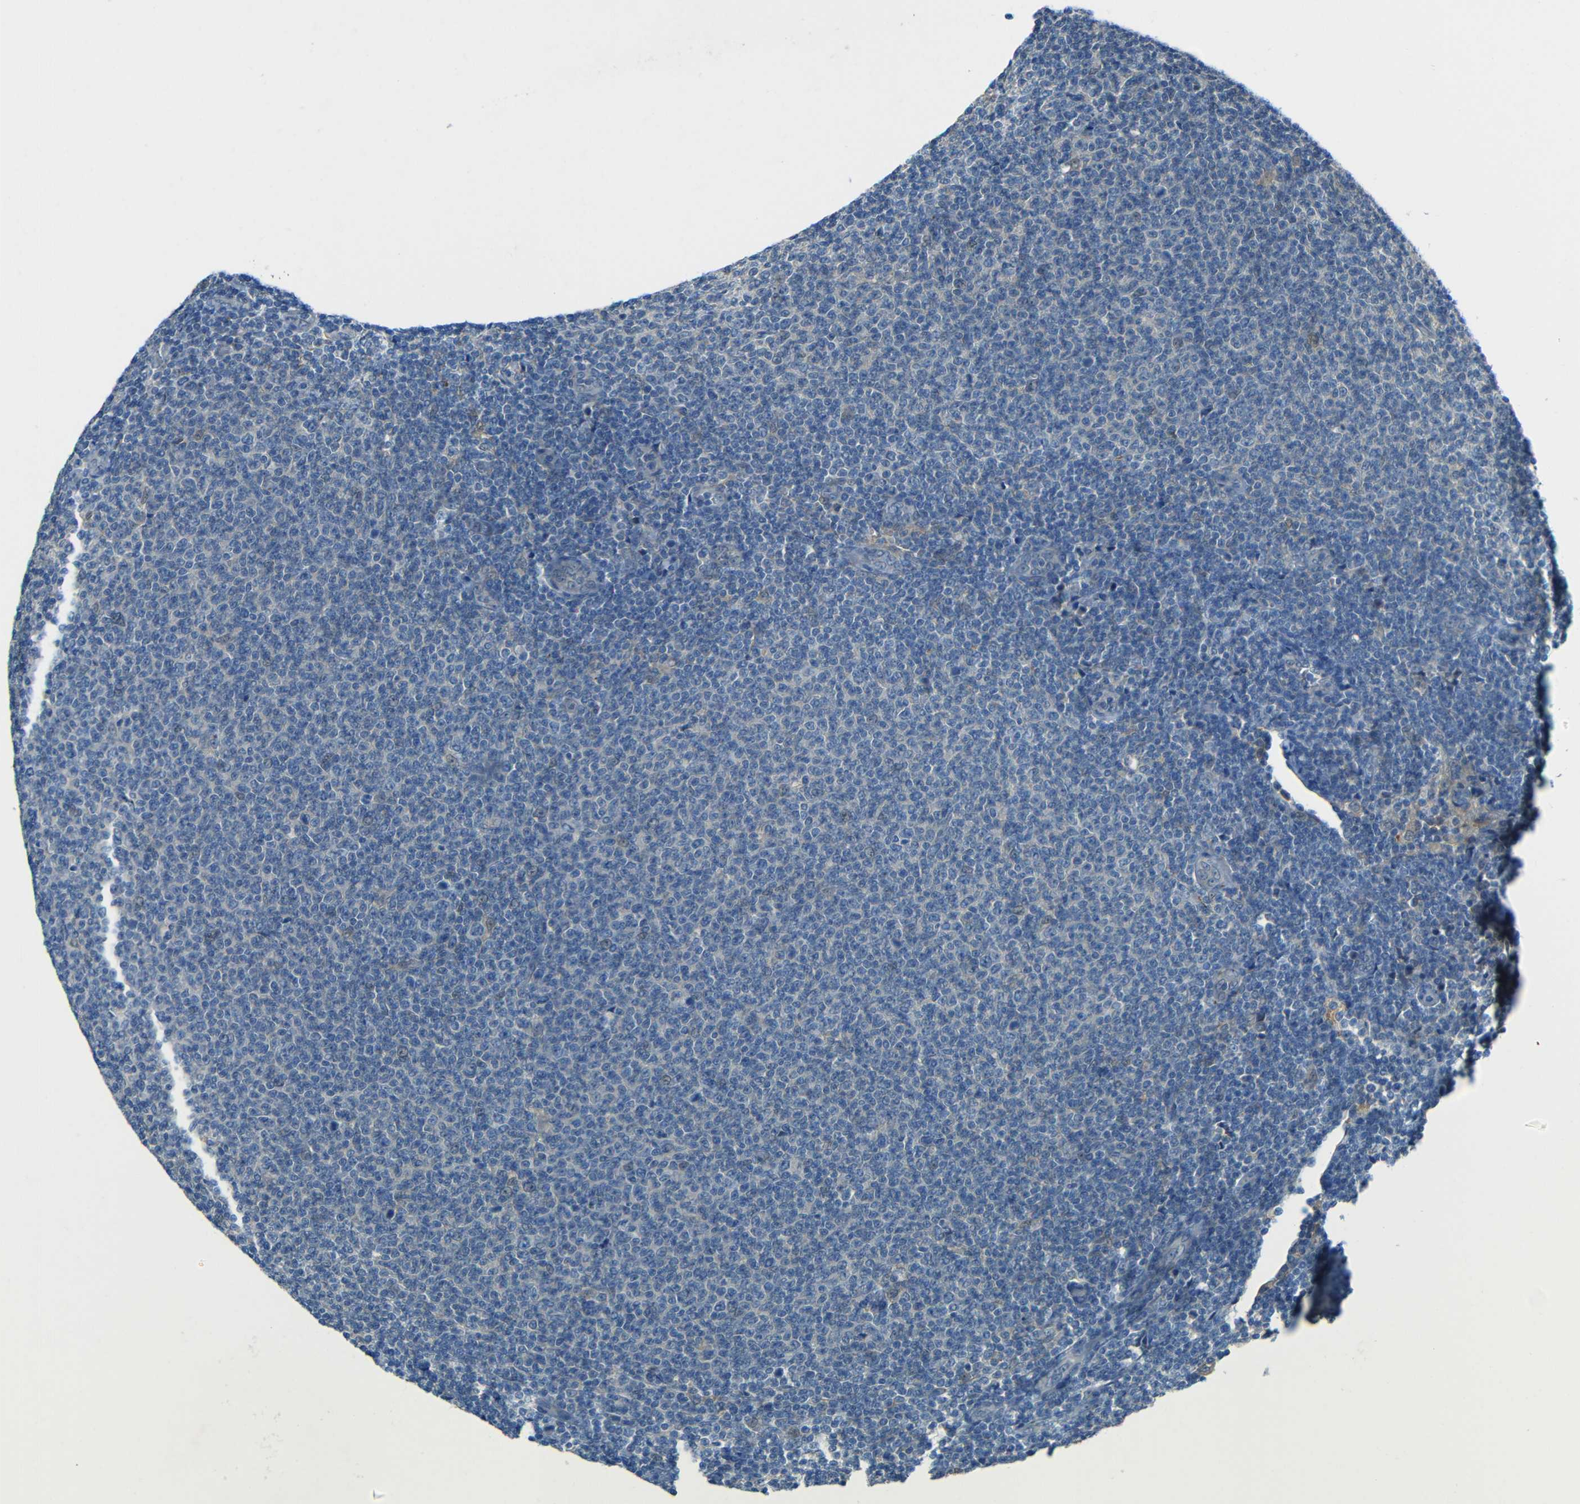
{"staining": {"intensity": "negative", "quantity": "none", "location": "none"}, "tissue": "lymphoma", "cell_type": "Tumor cells", "image_type": "cancer", "snomed": [{"axis": "morphology", "description": "Malignant lymphoma, non-Hodgkin's type, Low grade"}, {"axis": "topography", "description": "Lymph node"}], "caption": "DAB immunohistochemical staining of human low-grade malignant lymphoma, non-Hodgkin's type exhibits no significant staining in tumor cells.", "gene": "CYP26B1", "patient": {"sex": "male", "age": 66}}